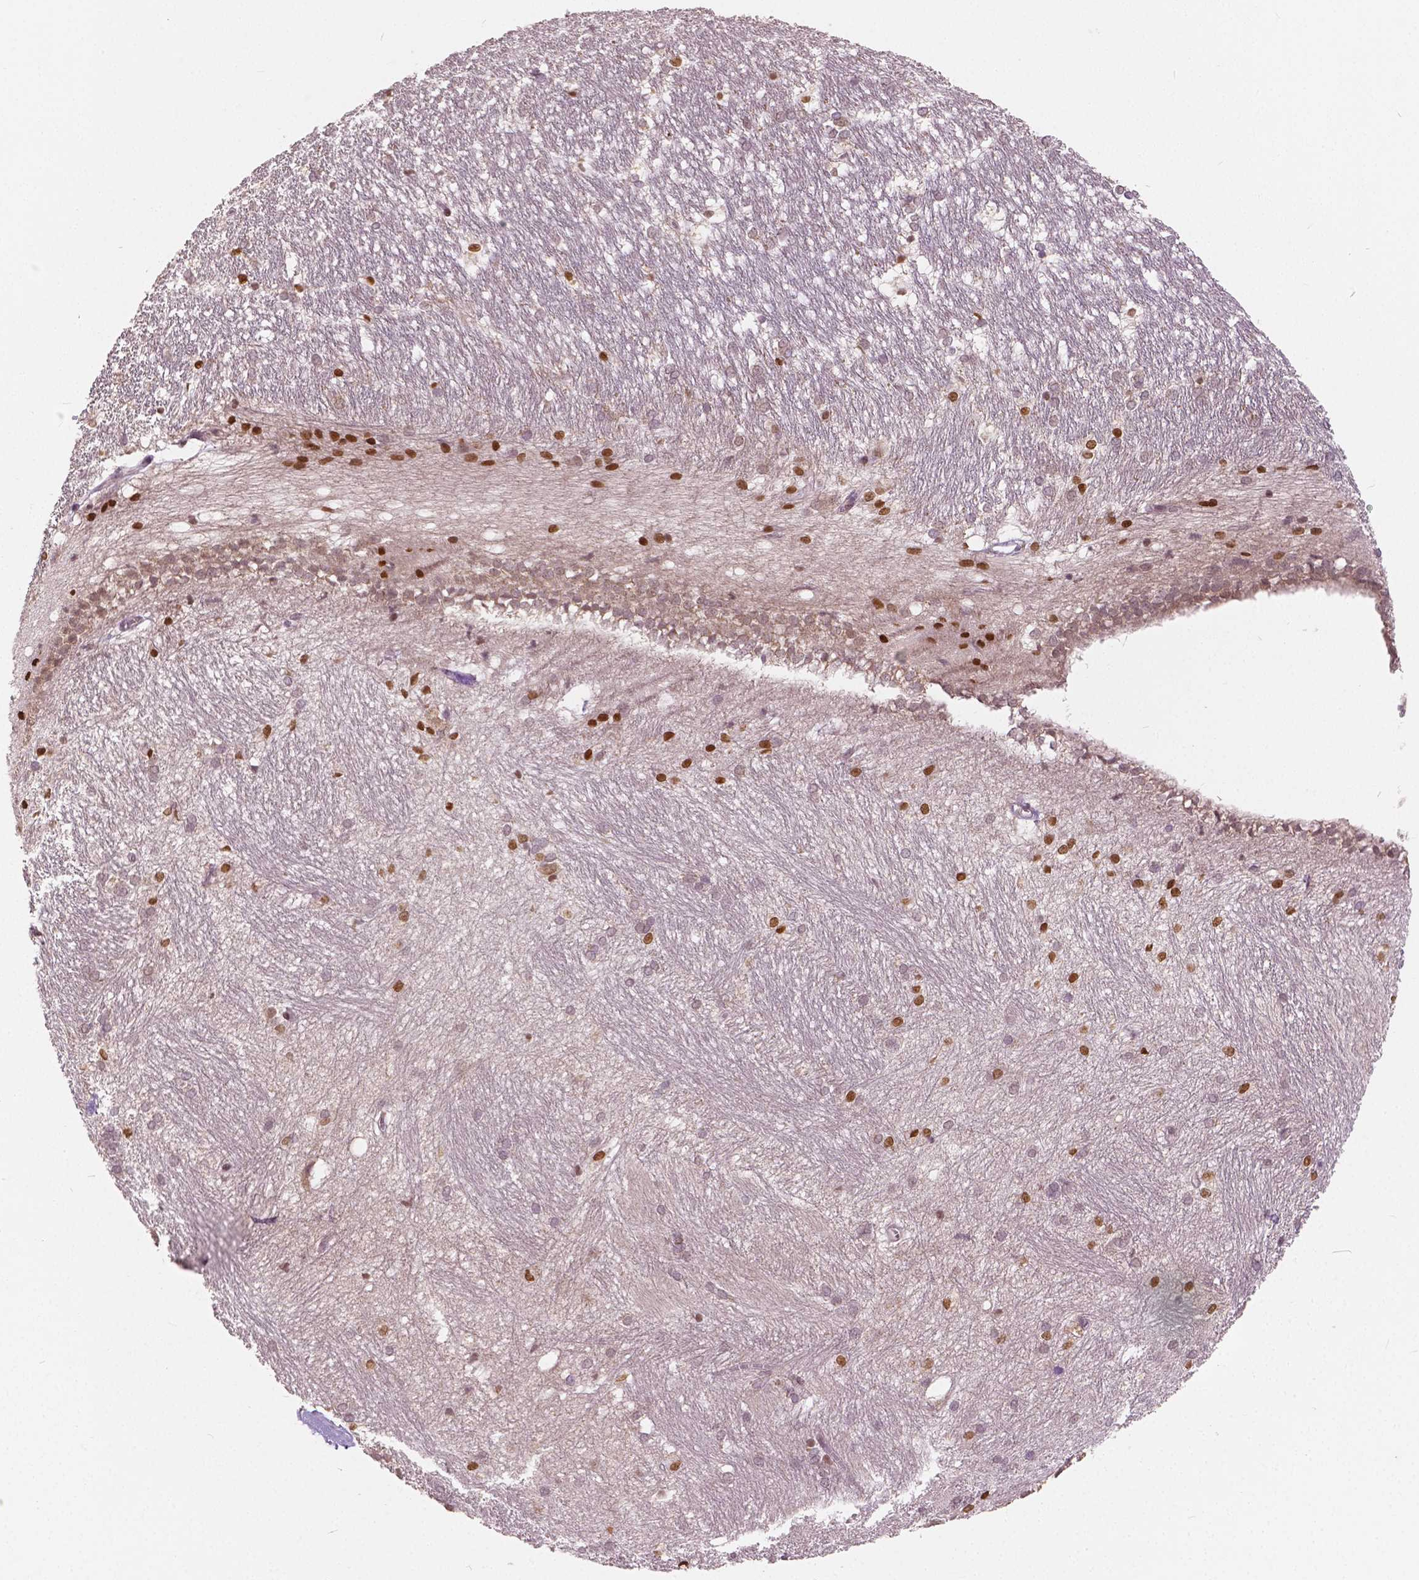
{"staining": {"intensity": "negative", "quantity": "none", "location": "none"}, "tissue": "hippocampus", "cell_type": "Glial cells", "image_type": "normal", "snomed": [{"axis": "morphology", "description": "Normal tissue, NOS"}, {"axis": "topography", "description": "Cerebral cortex"}, {"axis": "topography", "description": "Hippocampus"}], "caption": "Glial cells show no significant expression in benign hippocampus. (Stains: DAB (3,3'-diaminobenzidine) IHC with hematoxylin counter stain, Microscopy: brightfield microscopy at high magnification).", "gene": "HMBOX1", "patient": {"sex": "female", "age": 19}}